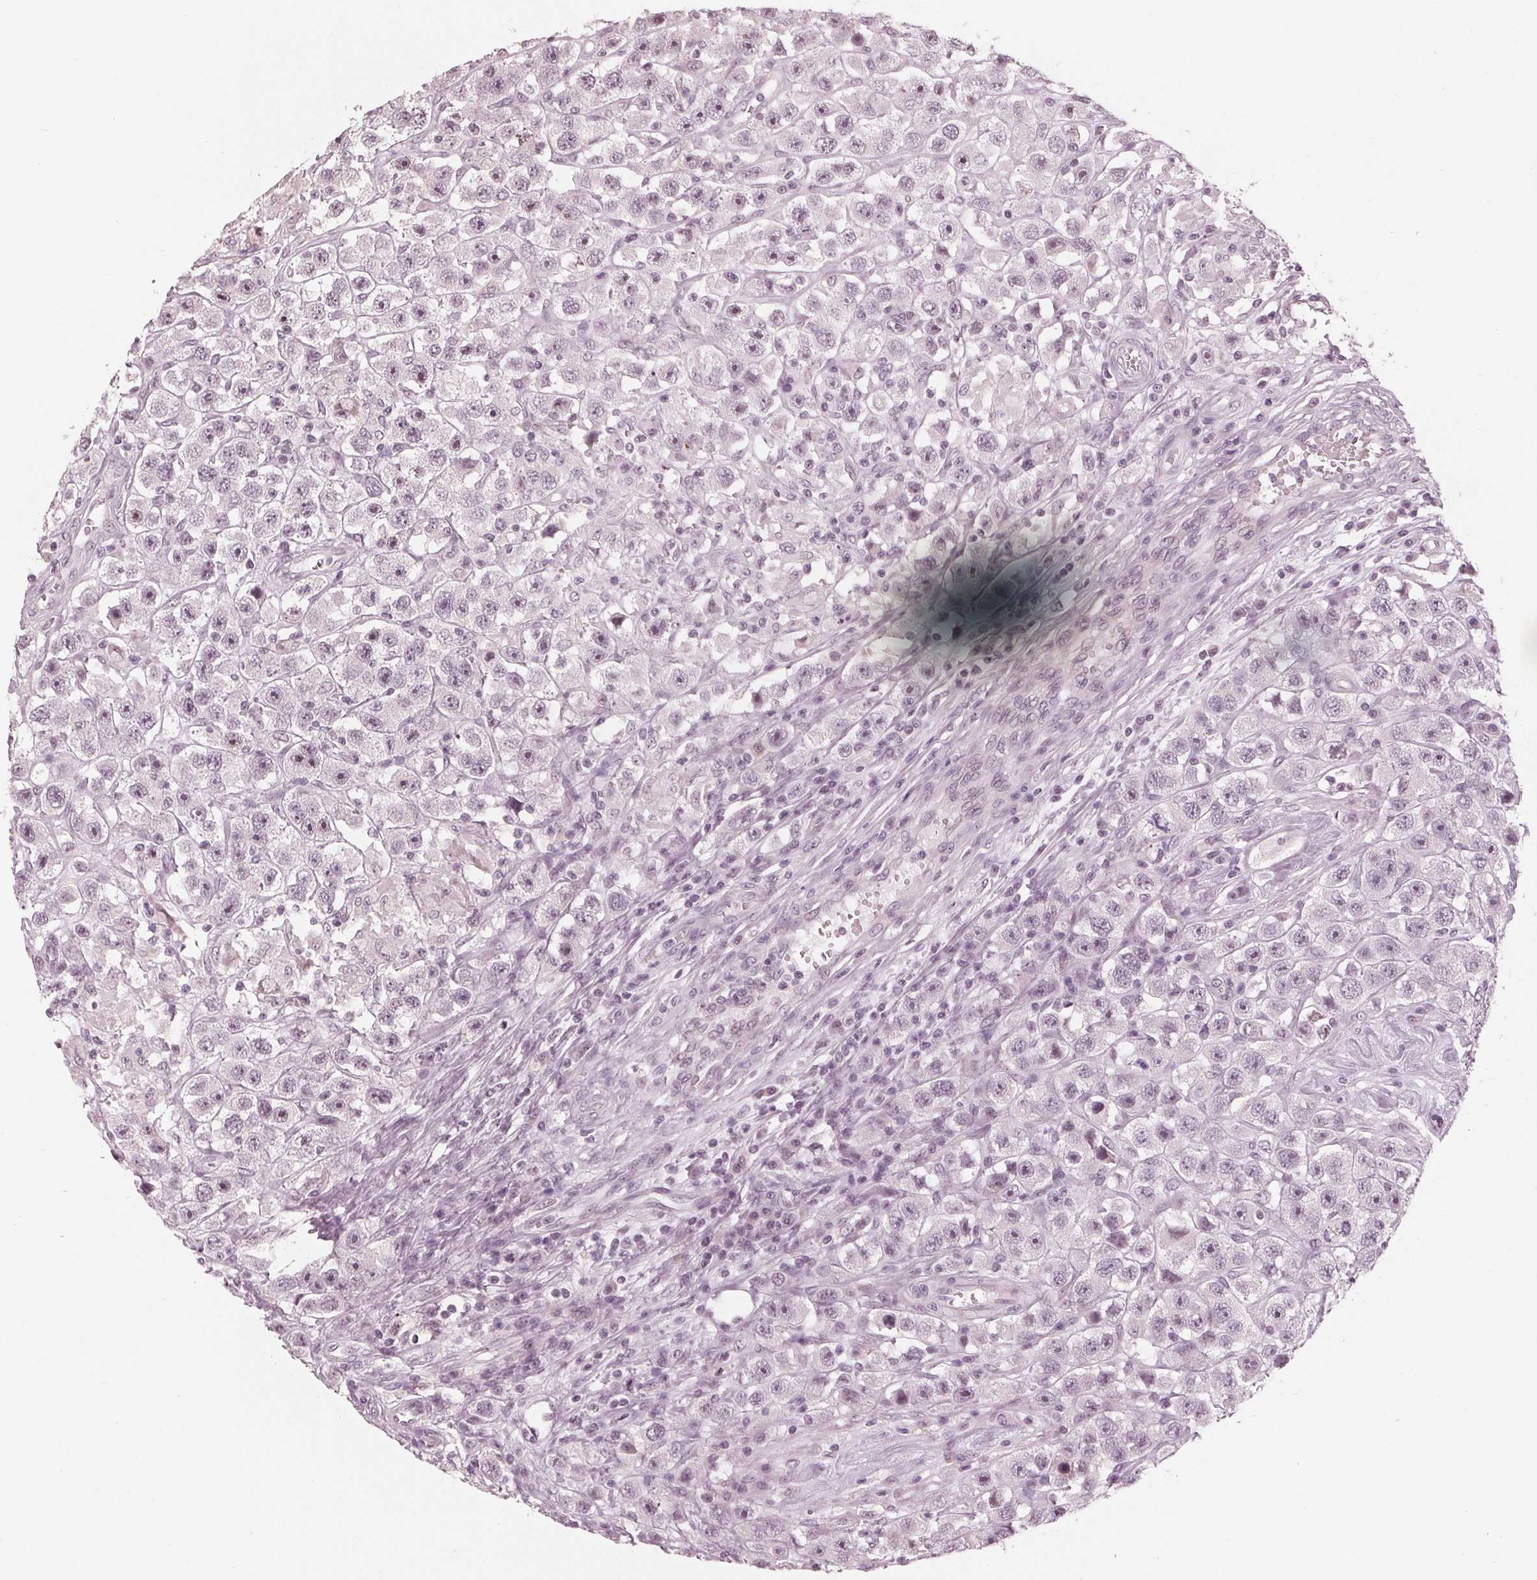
{"staining": {"intensity": "weak", "quantity": "<25%", "location": "nuclear"}, "tissue": "testis cancer", "cell_type": "Tumor cells", "image_type": "cancer", "snomed": [{"axis": "morphology", "description": "Seminoma, NOS"}, {"axis": "topography", "description": "Testis"}], "caption": "A high-resolution micrograph shows immunohistochemistry (IHC) staining of testis cancer, which shows no significant positivity in tumor cells.", "gene": "ADPRHL1", "patient": {"sex": "male", "age": 45}}